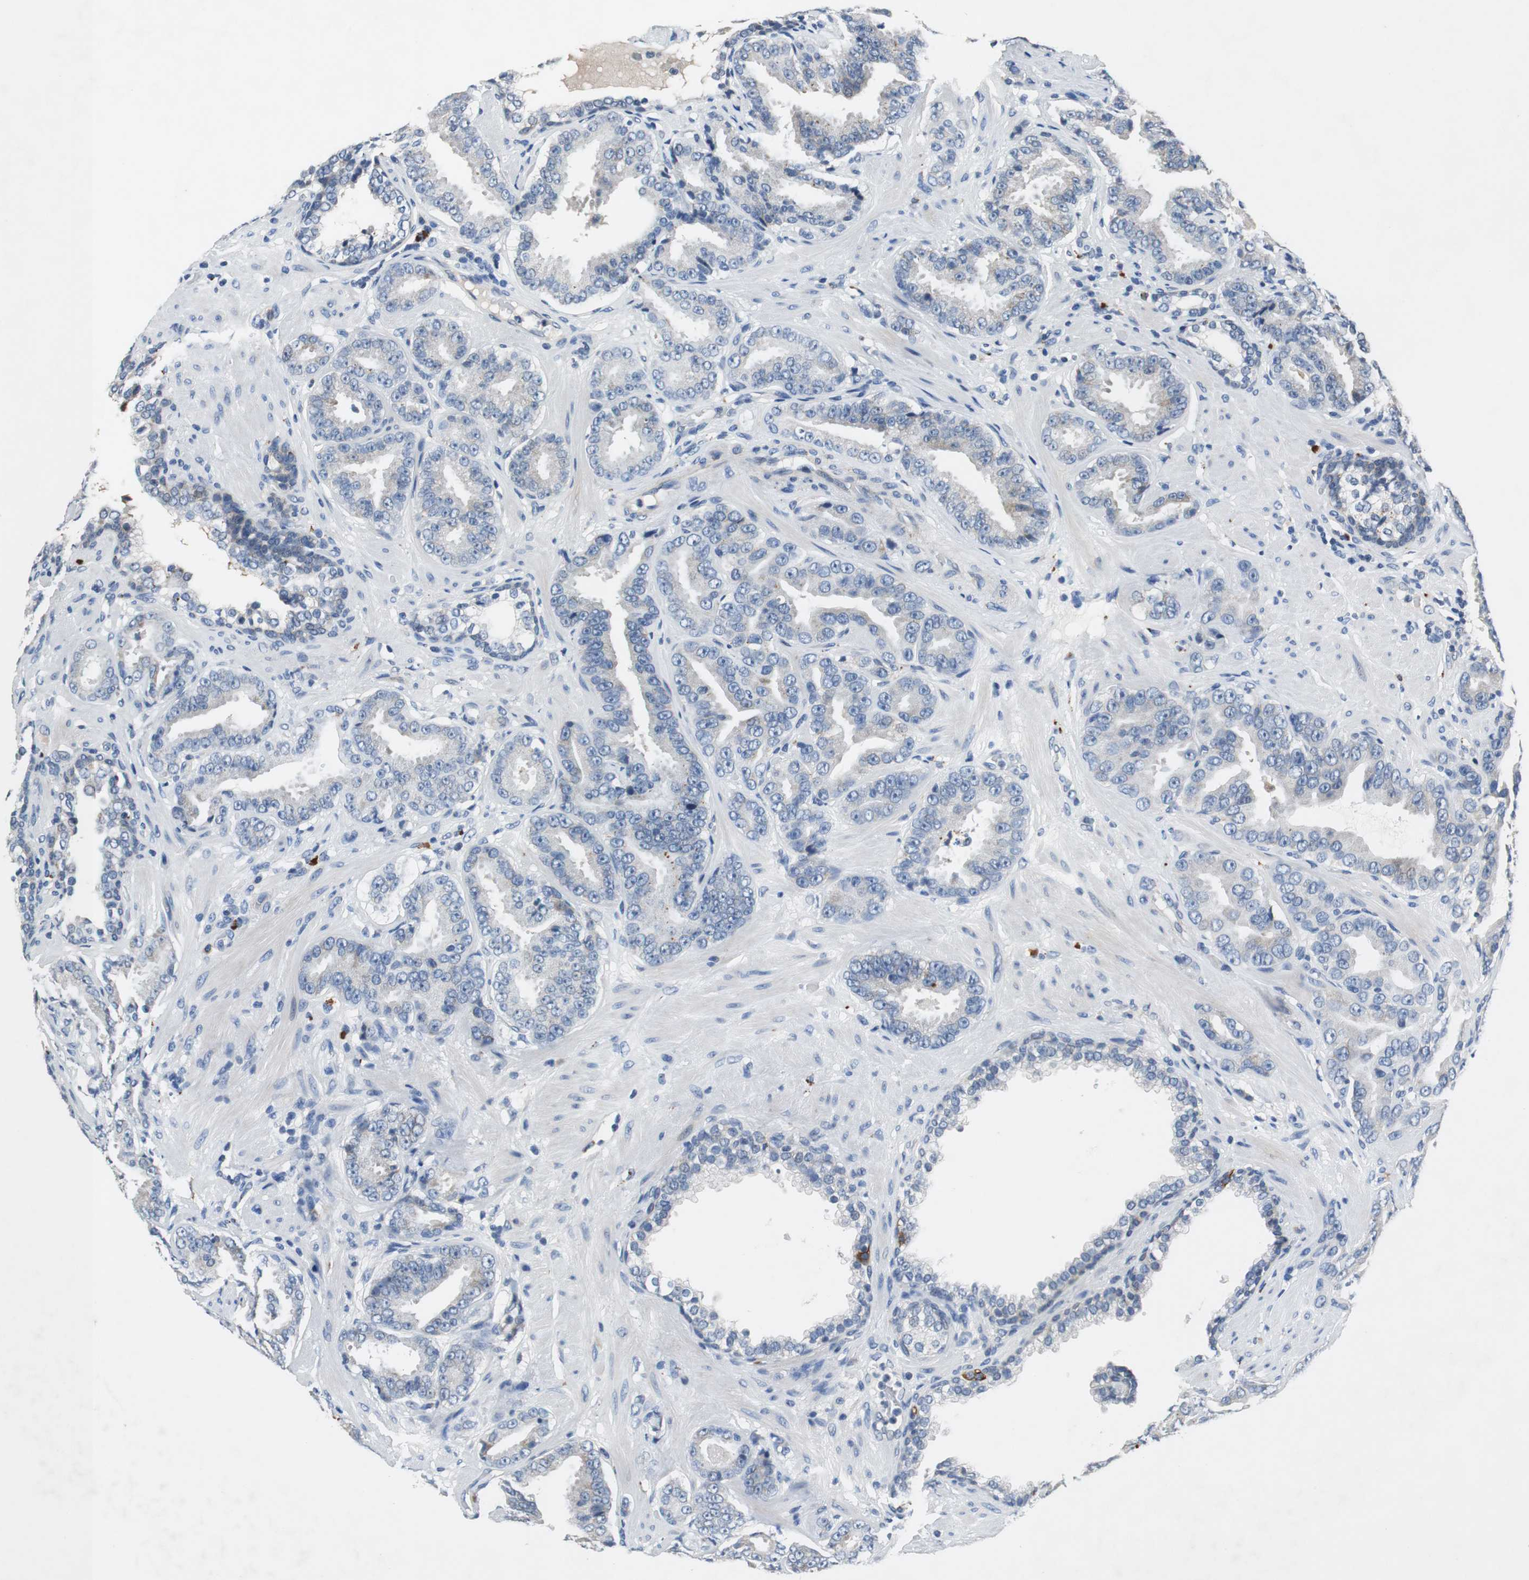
{"staining": {"intensity": "weak", "quantity": "<25%", "location": "cytoplasmic/membranous"}, "tissue": "prostate cancer", "cell_type": "Tumor cells", "image_type": "cancer", "snomed": [{"axis": "morphology", "description": "Adenocarcinoma, Low grade"}, {"axis": "topography", "description": "Prostate"}], "caption": "Protein analysis of prostate cancer (low-grade adenocarcinoma) shows no significant staining in tumor cells.", "gene": "NLGN1", "patient": {"sex": "male", "age": 59}}